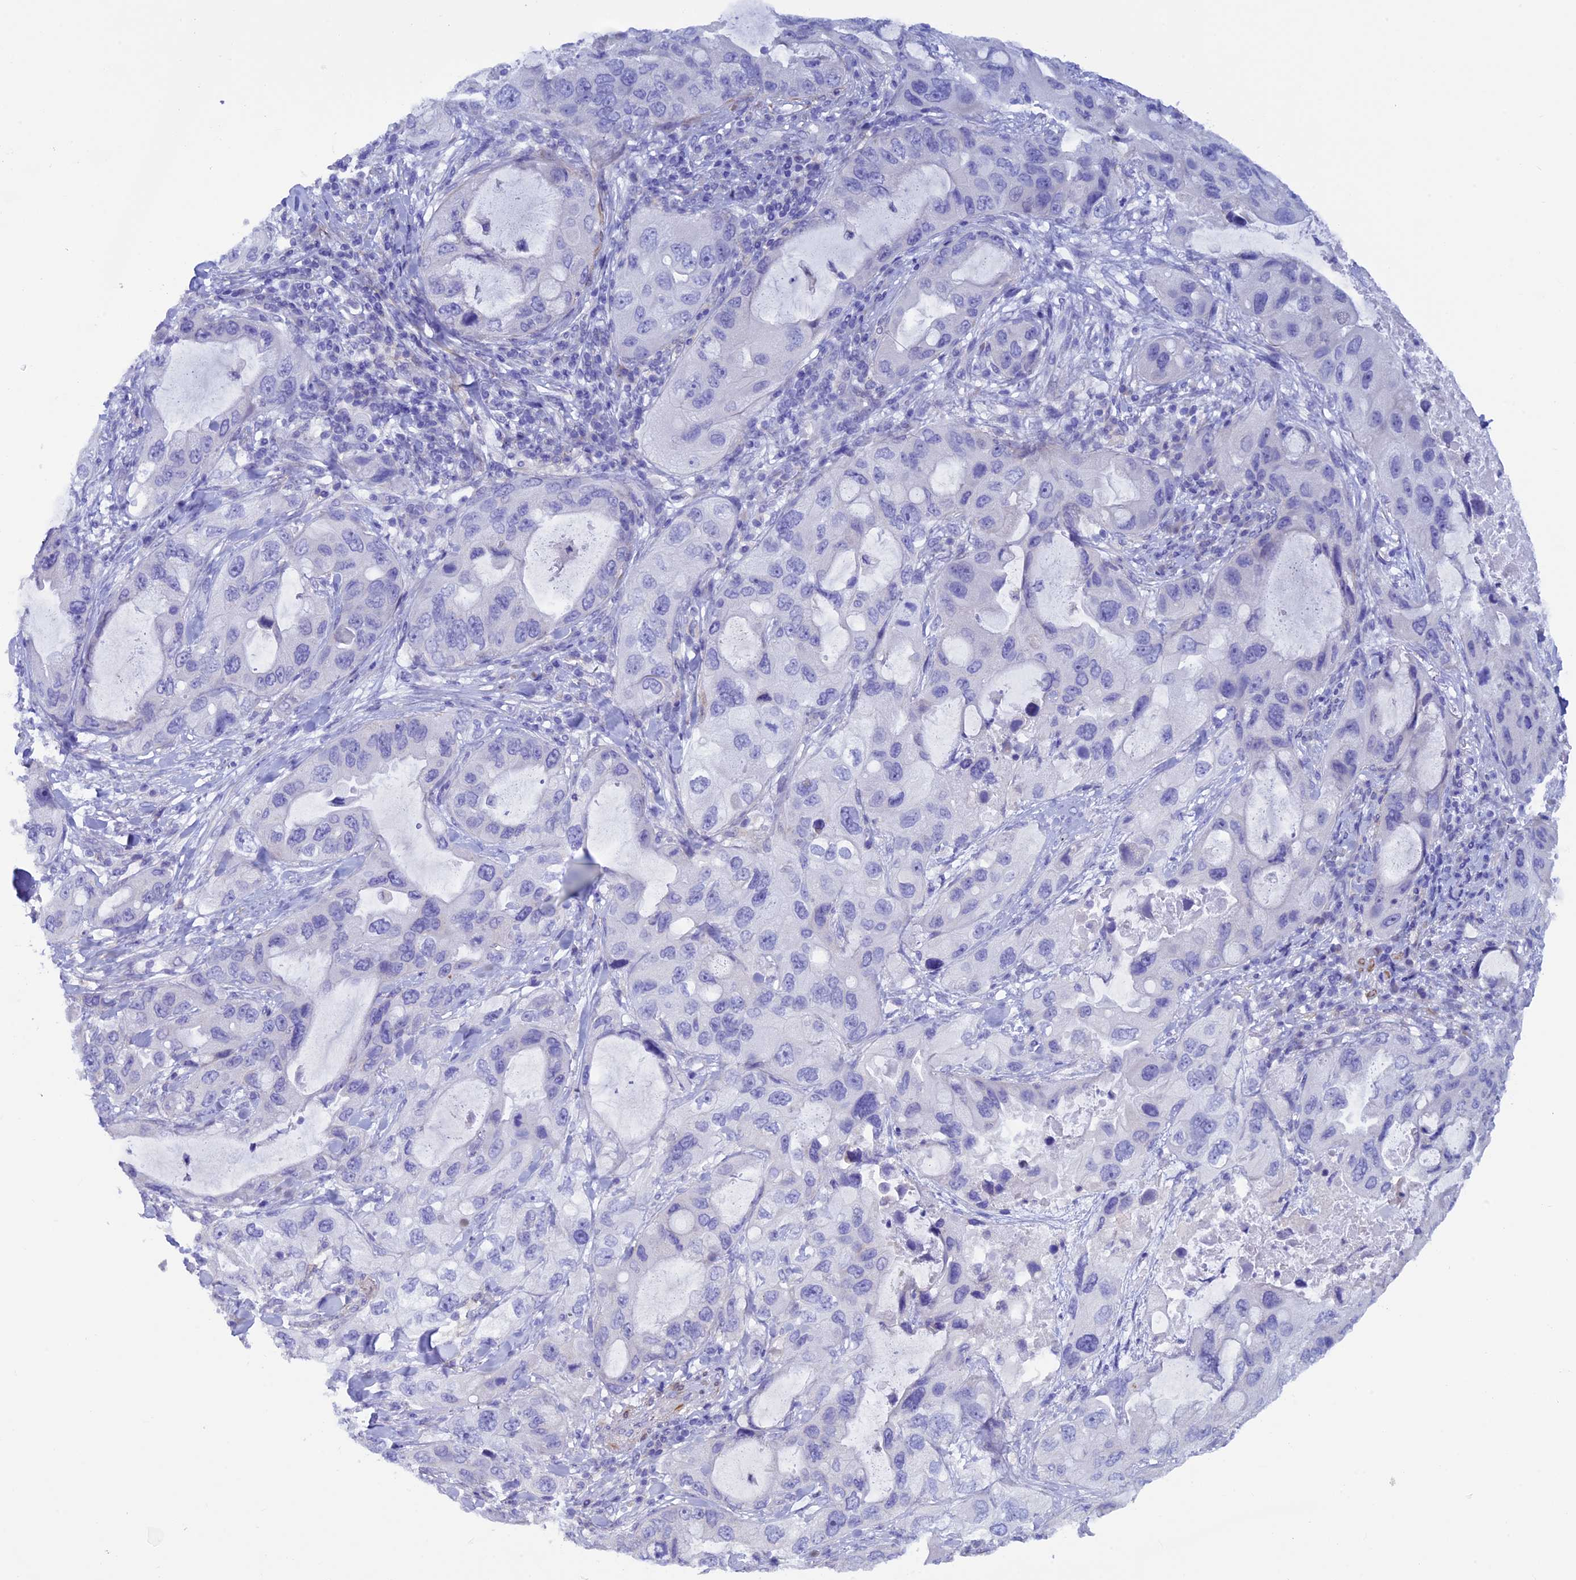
{"staining": {"intensity": "negative", "quantity": "none", "location": "none"}, "tissue": "lung cancer", "cell_type": "Tumor cells", "image_type": "cancer", "snomed": [{"axis": "morphology", "description": "Squamous cell carcinoma, NOS"}, {"axis": "topography", "description": "Lung"}], "caption": "Immunohistochemistry (IHC) of human lung squamous cell carcinoma demonstrates no staining in tumor cells. Brightfield microscopy of immunohistochemistry (IHC) stained with DAB (brown) and hematoxylin (blue), captured at high magnification.", "gene": "IGSF6", "patient": {"sex": "female", "age": 73}}